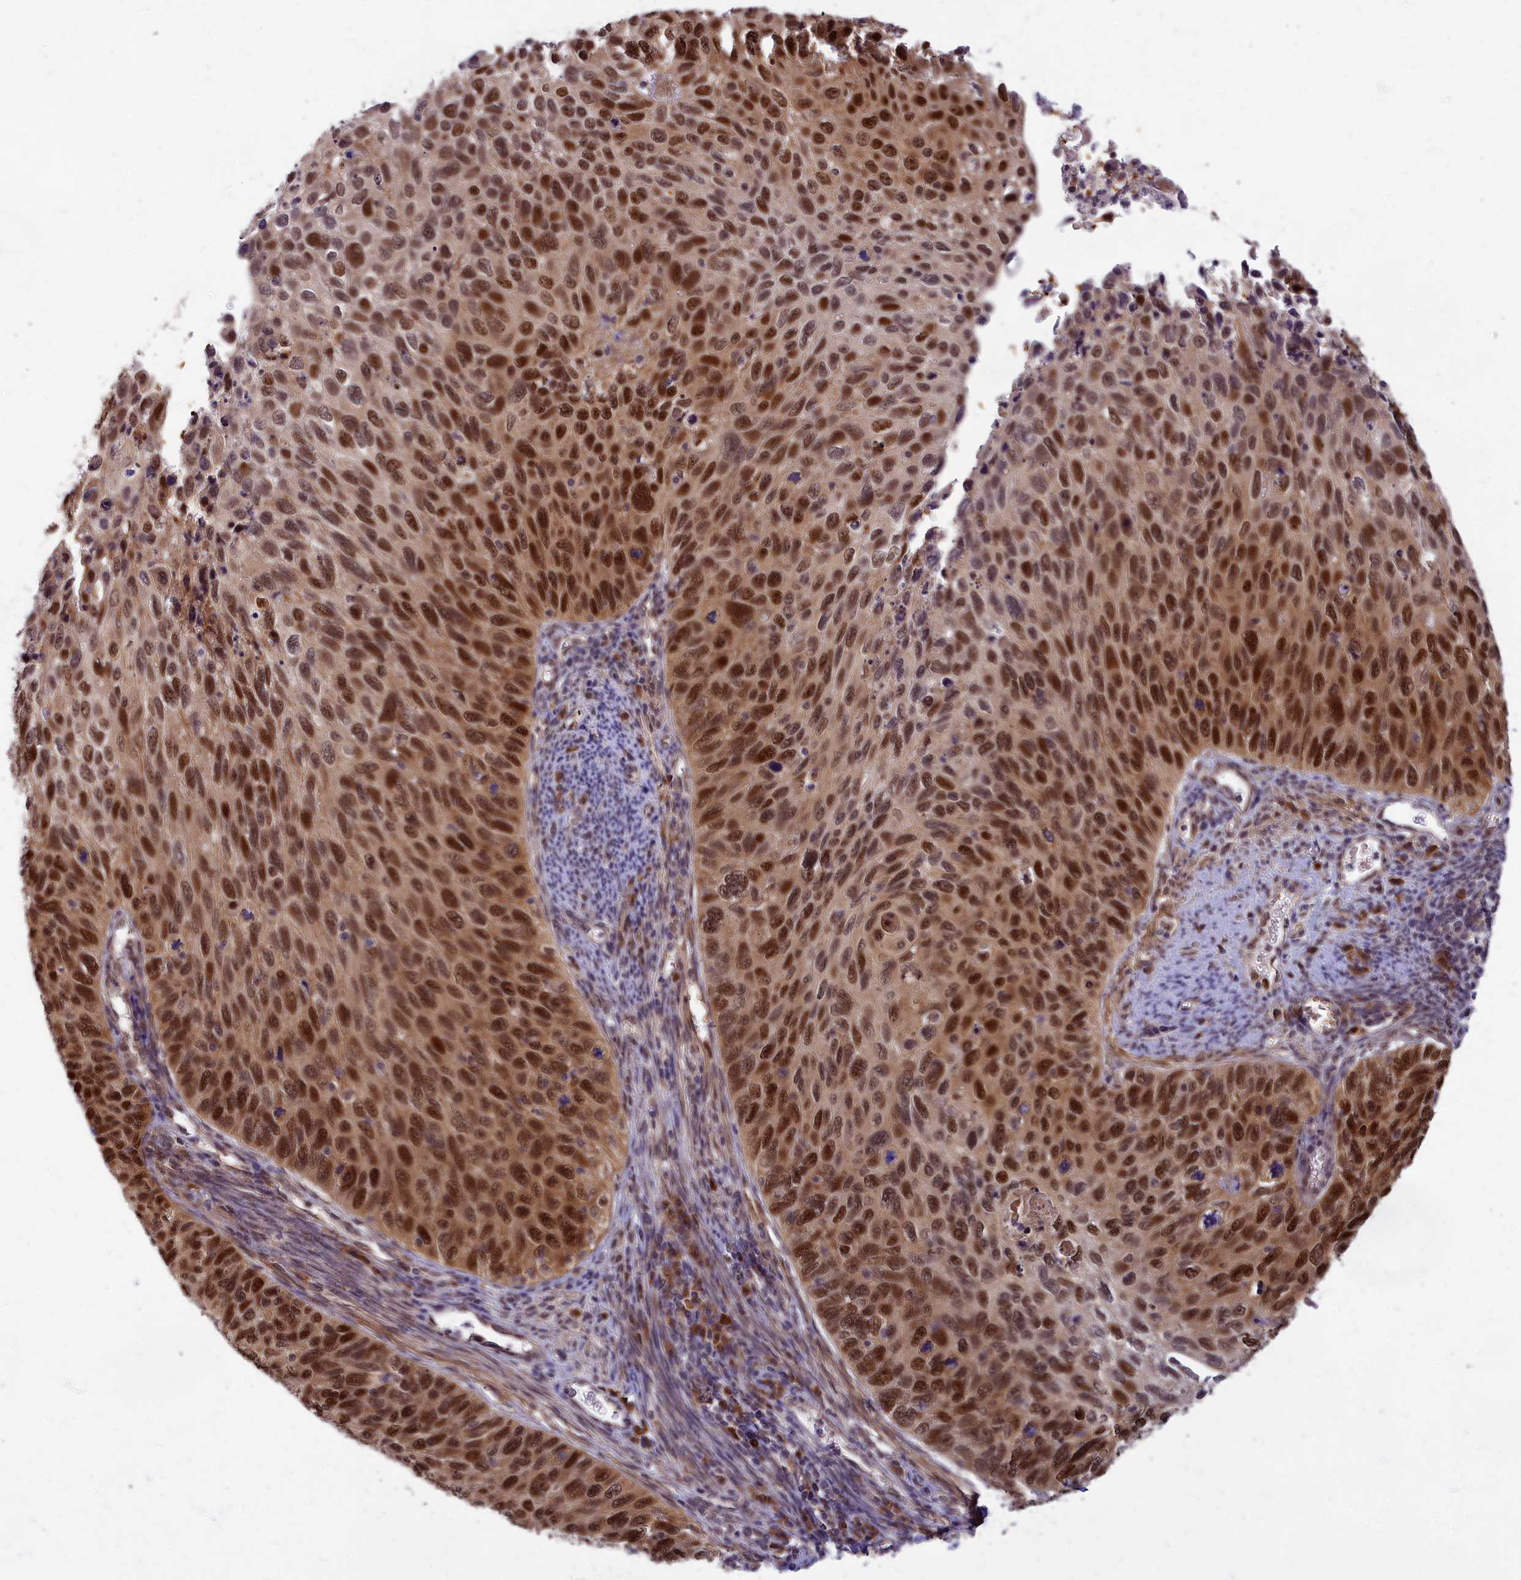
{"staining": {"intensity": "strong", "quantity": ">75%", "location": "nuclear"}, "tissue": "cervical cancer", "cell_type": "Tumor cells", "image_type": "cancer", "snomed": [{"axis": "morphology", "description": "Squamous cell carcinoma, NOS"}, {"axis": "topography", "description": "Cervix"}], "caption": "Human cervical cancer stained with a brown dye demonstrates strong nuclear positive positivity in about >75% of tumor cells.", "gene": "EARS2", "patient": {"sex": "female", "age": 70}}